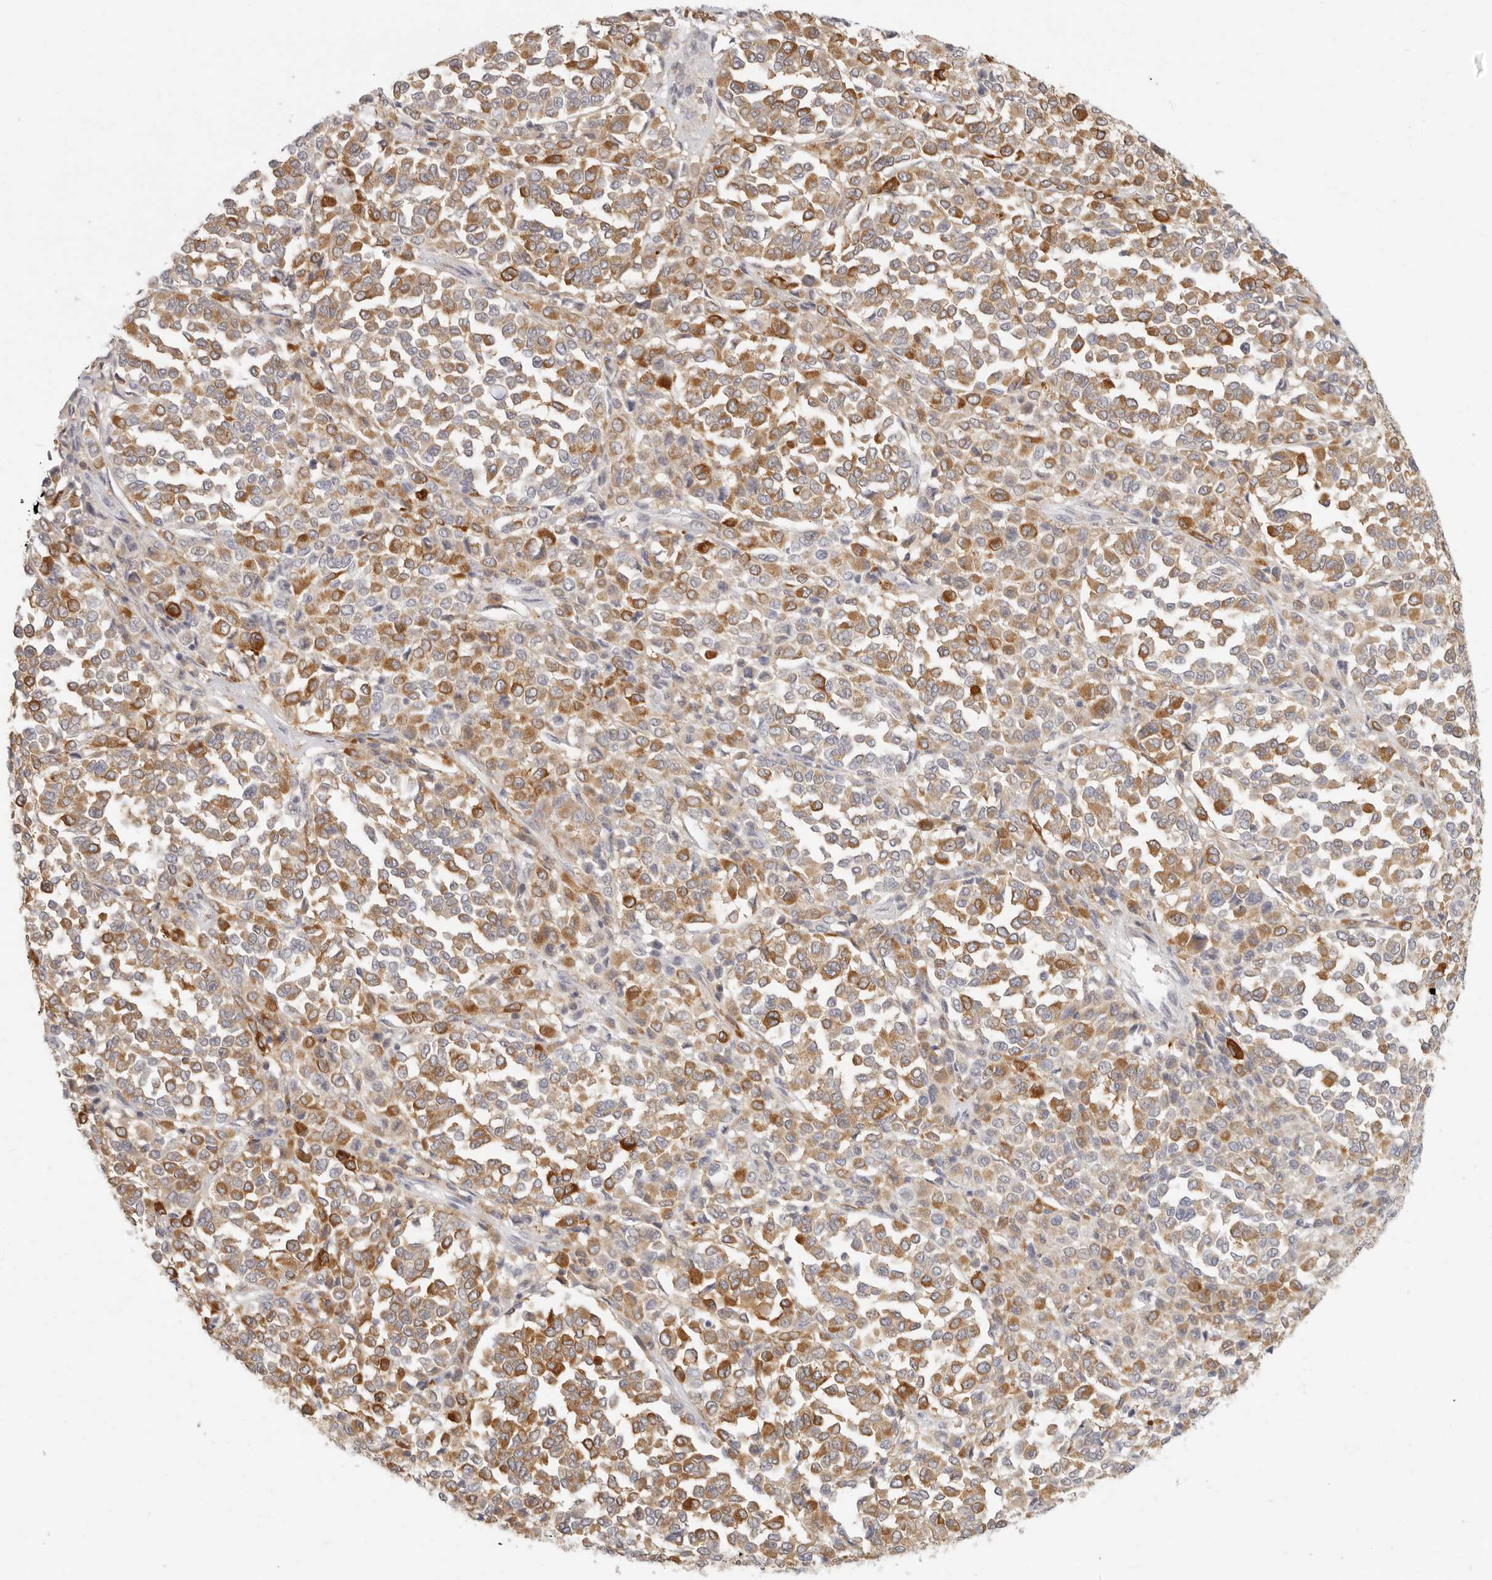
{"staining": {"intensity": "moderate", "quantity": ">75%", "location": "cytoplasmic/membranous"}, "tissue": "melanoma", "cell_type": "Tumor cells", "image_type": "cancer", "snomed": [{"axis": "morphology", "description": "Malignant melanoma, Metastatic site"}, {"axis": "topography", "description": "Pancreas"}], "caption": "Immunohistochemical staining of human malignant melanoma (metastatic site) exhibits moderate cytoplasmic/membranous protein positivity in about >75% of tumor cells.", "gene": "NIBAN1", "patient": {"sex": "female", "age": 30}}